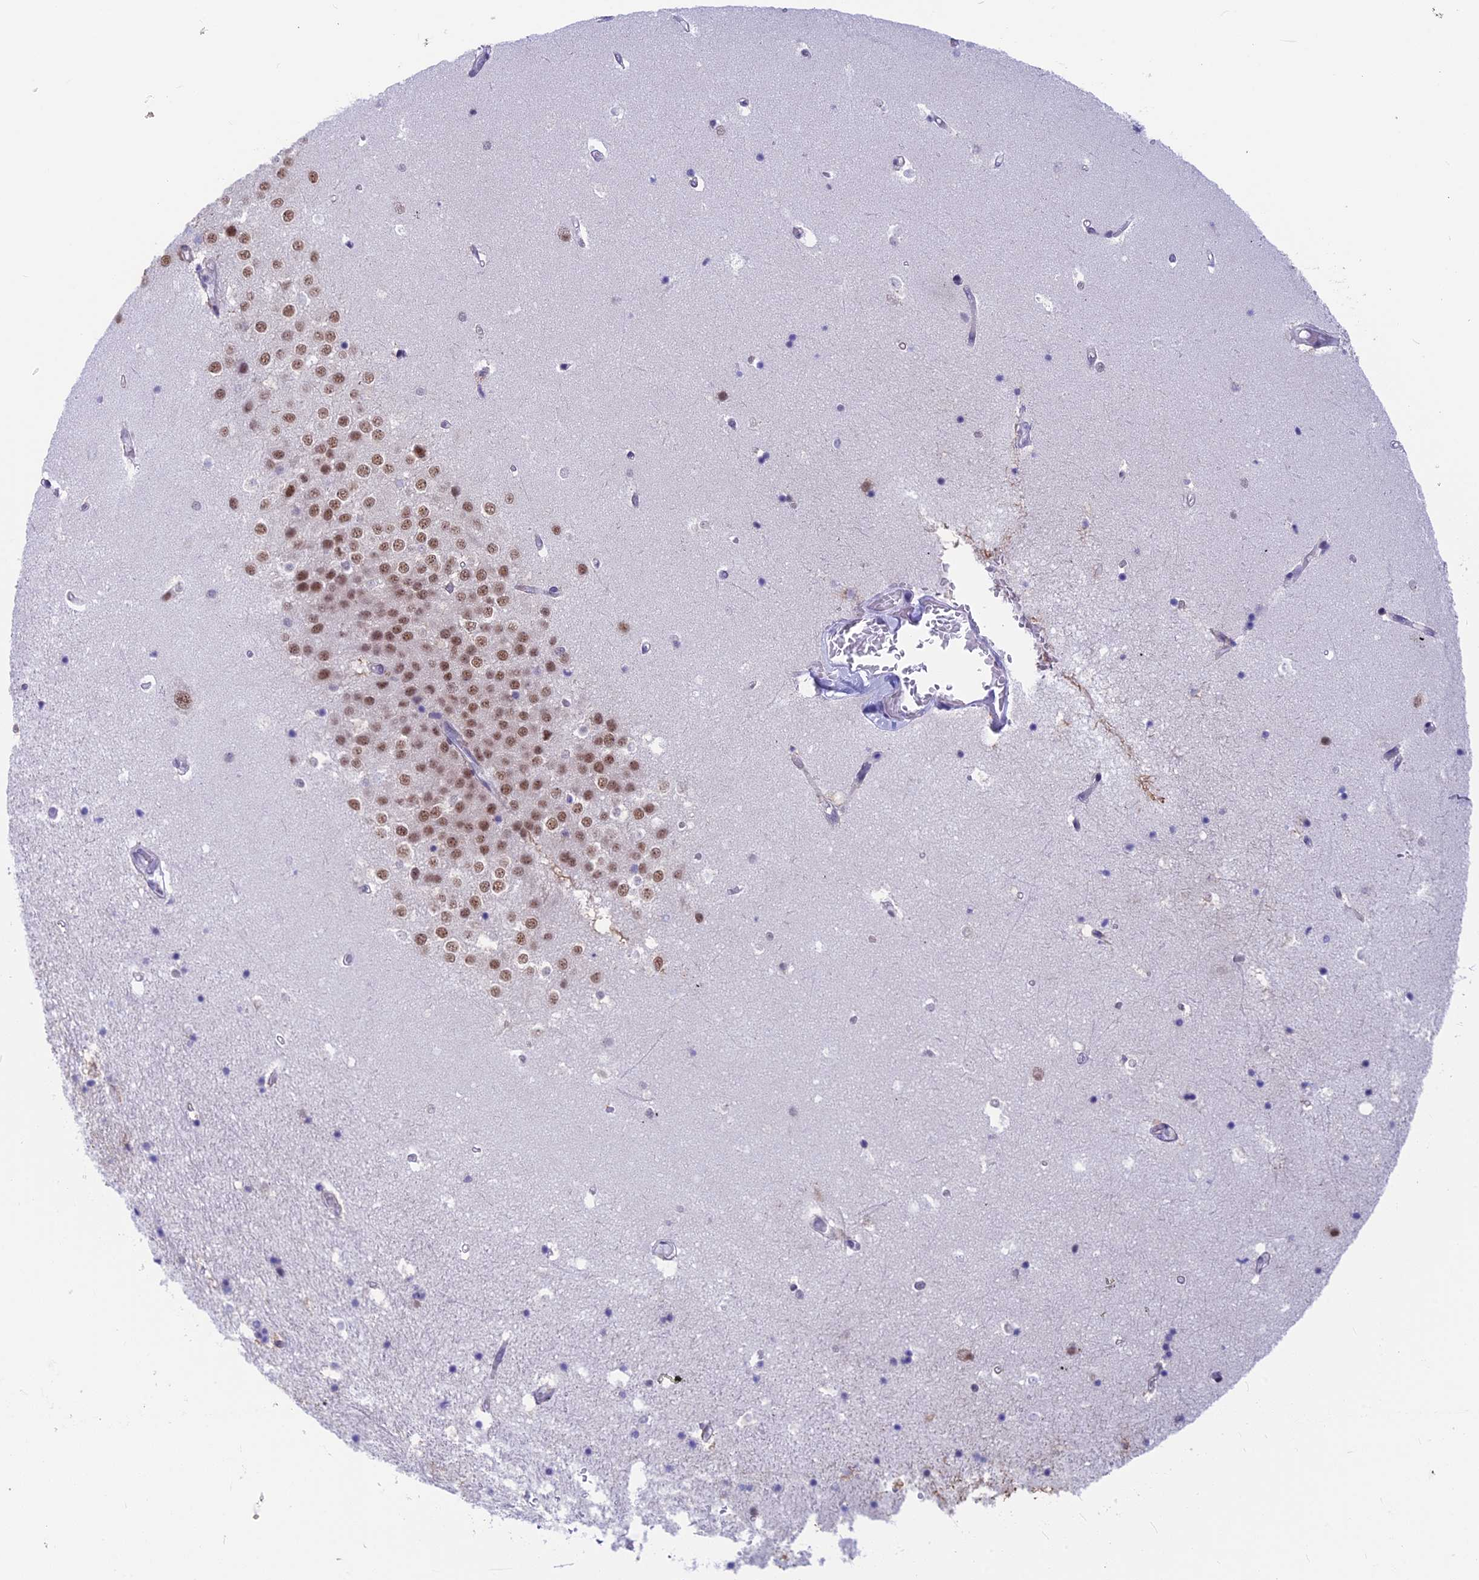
{"staining": {"intensity": "negative", "quantity": "none", "location": "none"}, "tissue": "hippocampus", "cell_type": "Glial cells", "image_type": "normal", "snomed": [{"axis": "morphology", "description": "Normal tissue, NOS"}, {"axis": "topography", "description": "Hippocampus"}], "caption": "Glial cells are negative for brown protein staining in benign hippocampus. (IHC, brightfield microscopy, high magnification).", "gene": "SRSF5", "patient": {"sex": "female", "age": 52}}